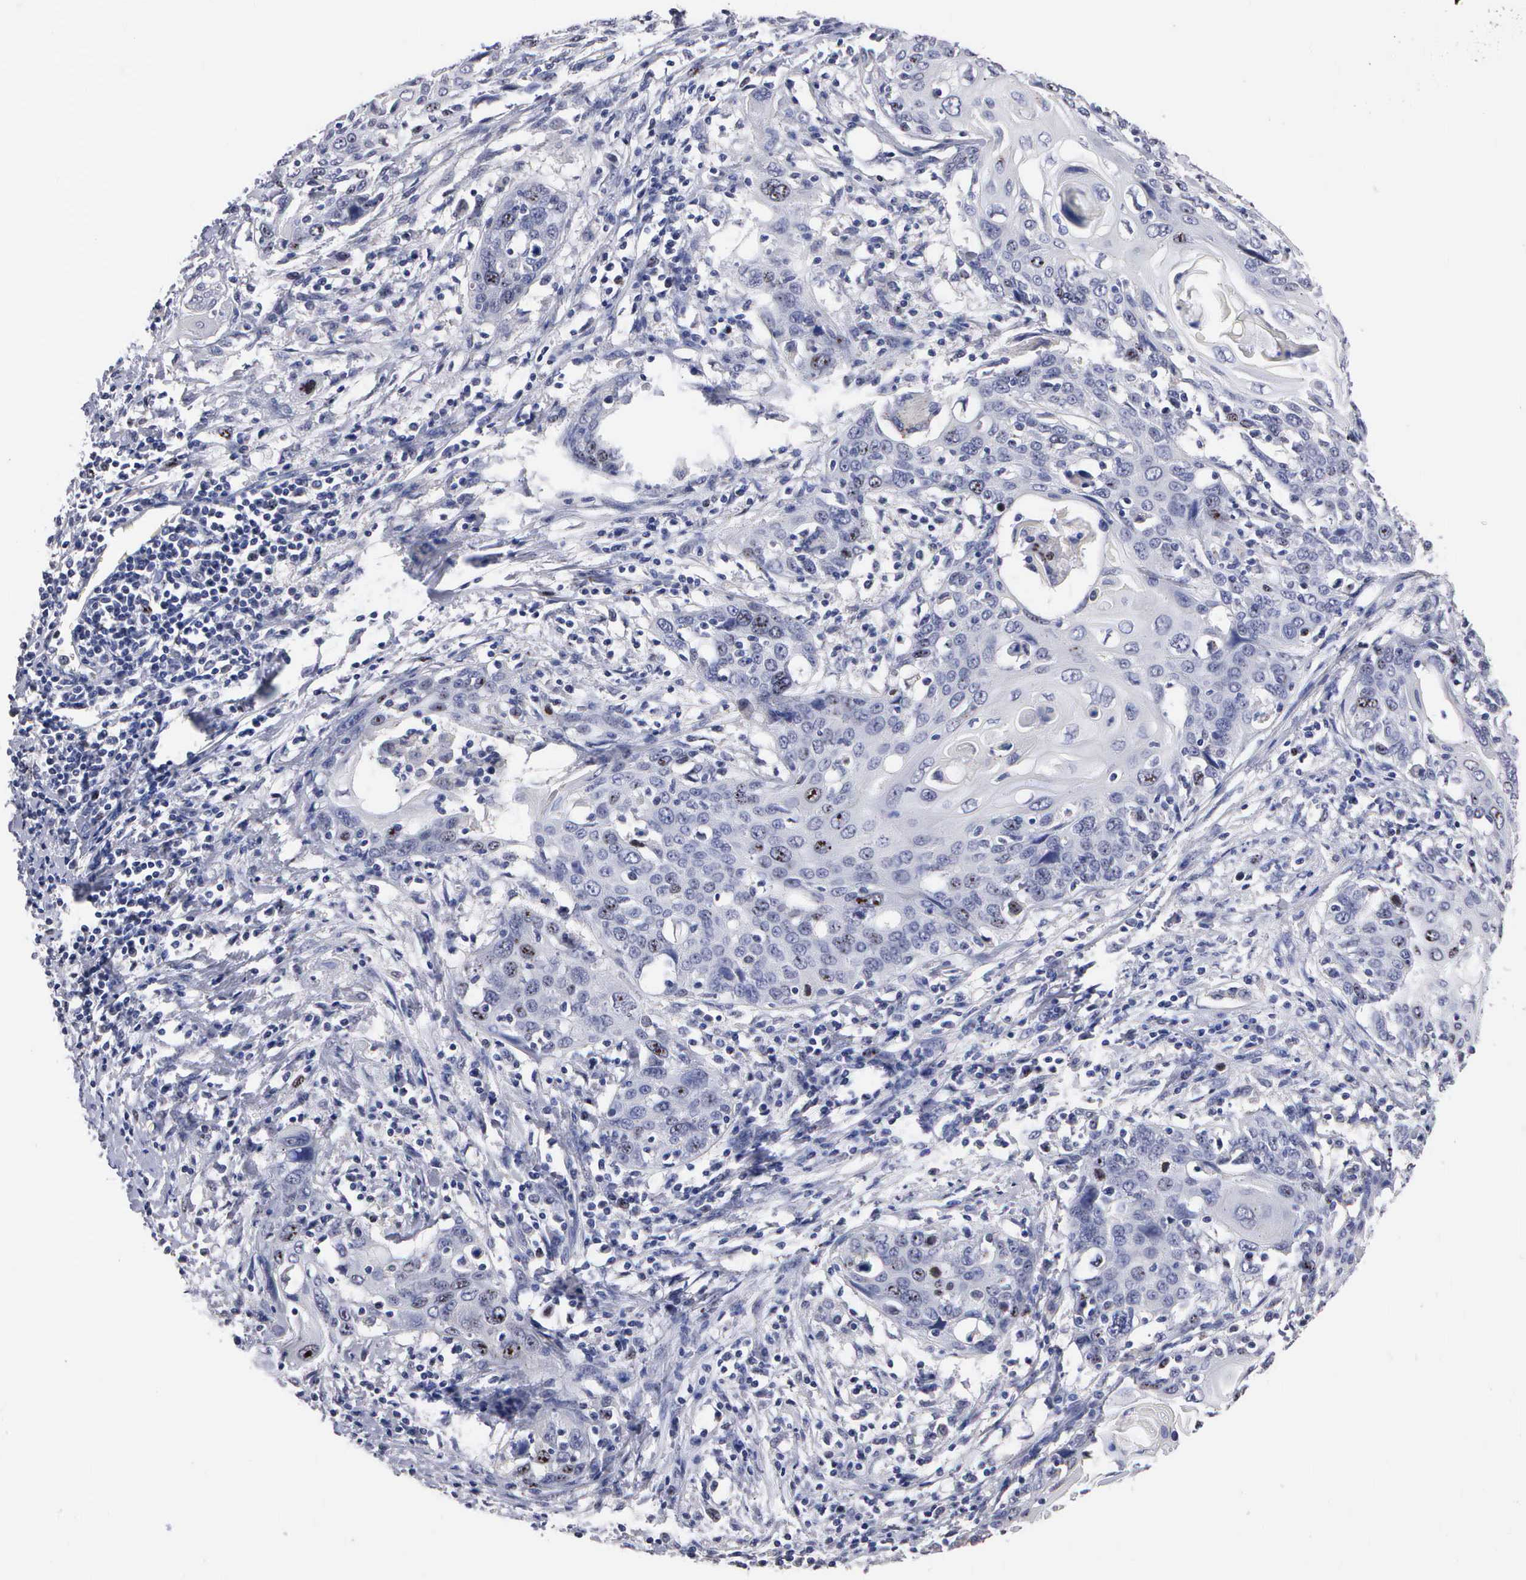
{"staining": {"intensity": "weak", "quantity": "<25%", "location": "nuclear"}, "tissue": "cervical cancer", "cell_type": "Tumor cells", "image_type": "cancer", "snomed": [{"axis": "morphology", "description": "Squamous cell carcinoma, NOS"}, {"axis": "topography", "description": "Cervix"}], "caption": "IHC of cervical squamous cell carcinoma displays no expression in tumor cells.", "gene": "KDM6A", "patient": {"sex": "female", "age": 54}}